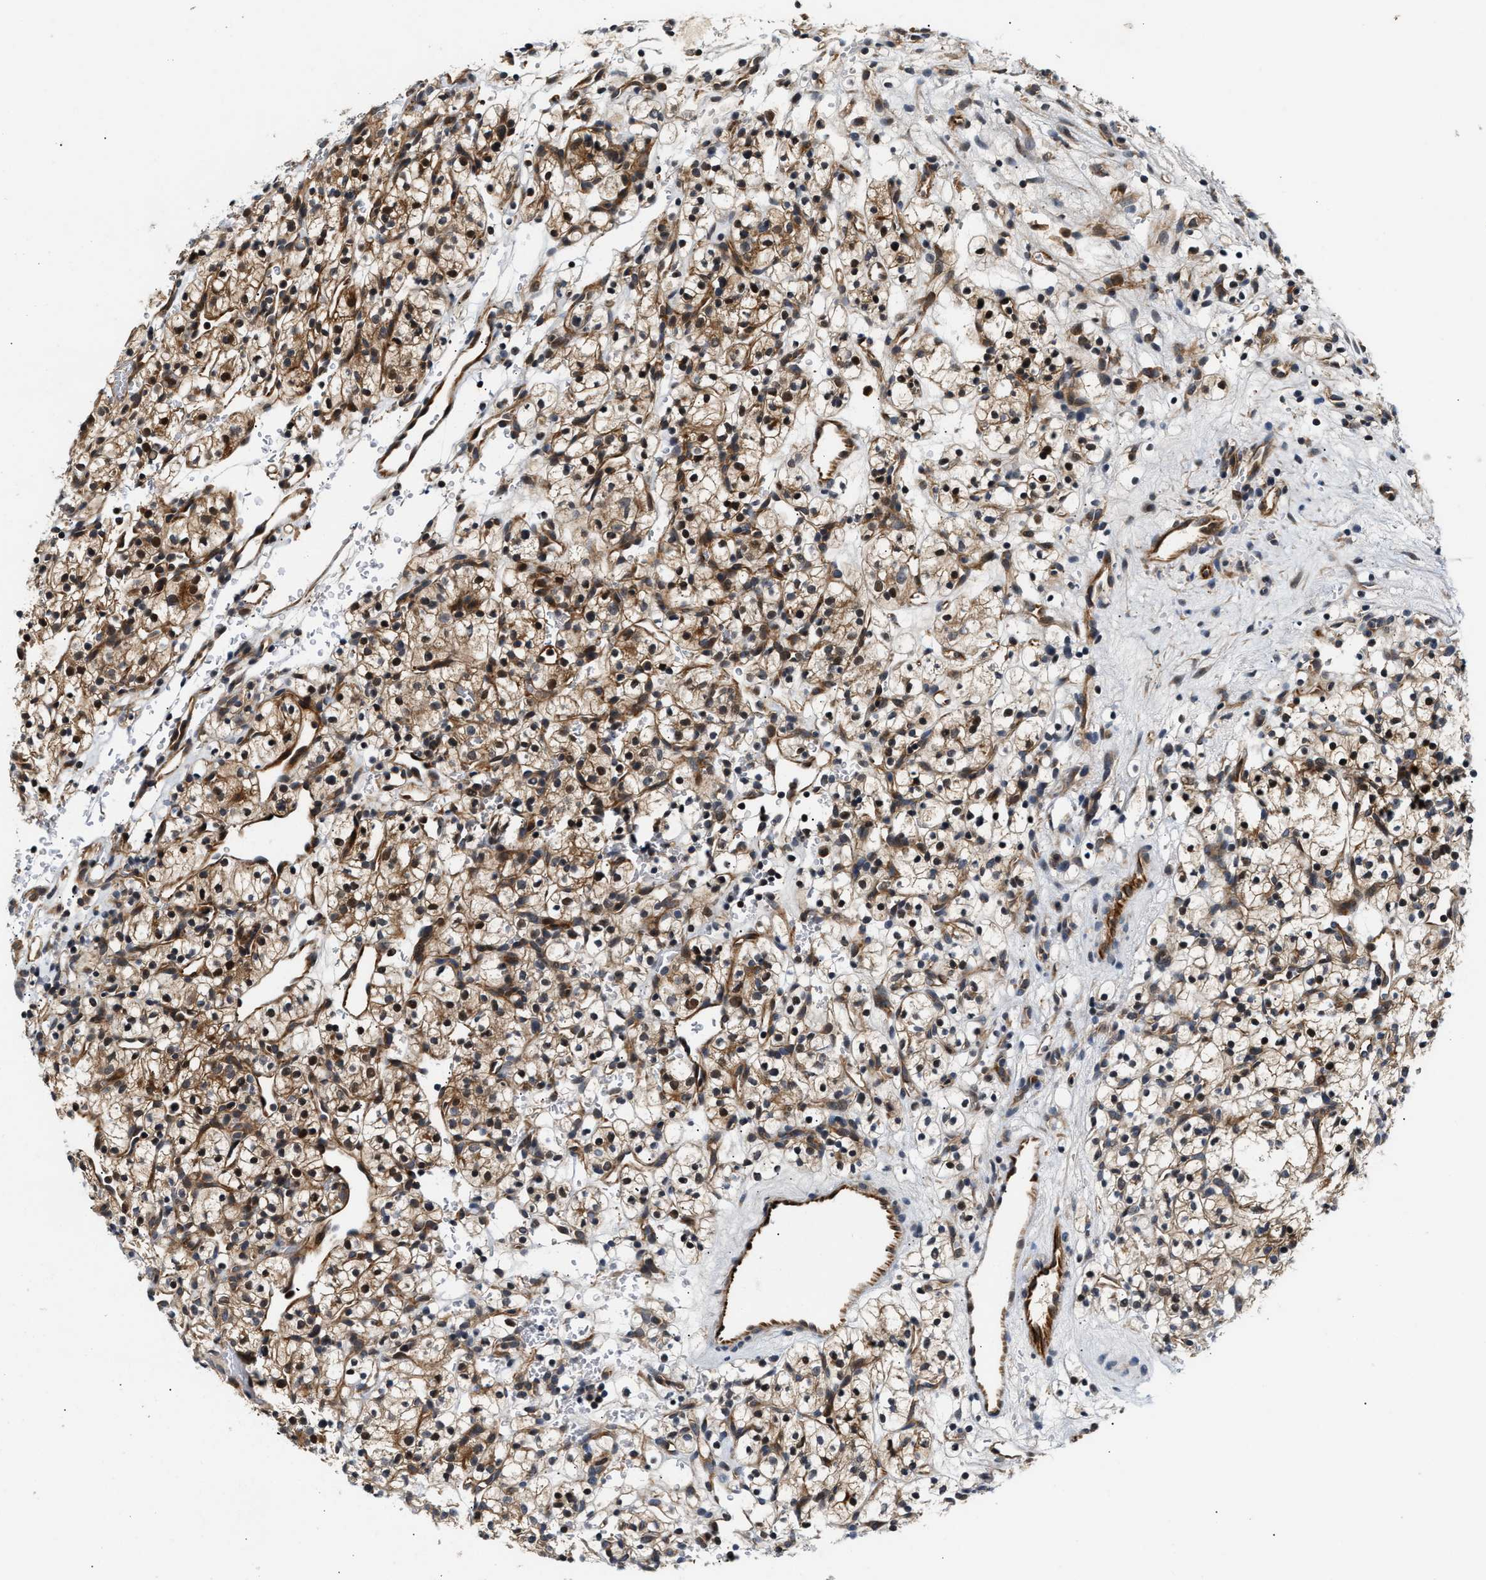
{"staining": {"intensity": "moderate", "quantity": "25%-75%", "location": "cytoplasmic/membranous"}, "tissue": "renal cancer", "cell_type": "Tumor cells", "image_type": "cancer", "snomed": [{"axis": "morphology", "description": "Adenocarcinoma, NOS"}, {"axis": "topography", "description": "Kidney"}], "caption": "Immunohistochemical staining of human renal cancer (adenocarcinoma) exhibits medium levels of moderate cytoplasmic/membranous protein expression in about 25%-75% of tumor cells. The staining was performed using DAB, with brown indicating positive protein expression. Nuclei are stained blue with hematoxylin.", "gene": "TUT7", "patient": {"sex": "female", "age": 57}}